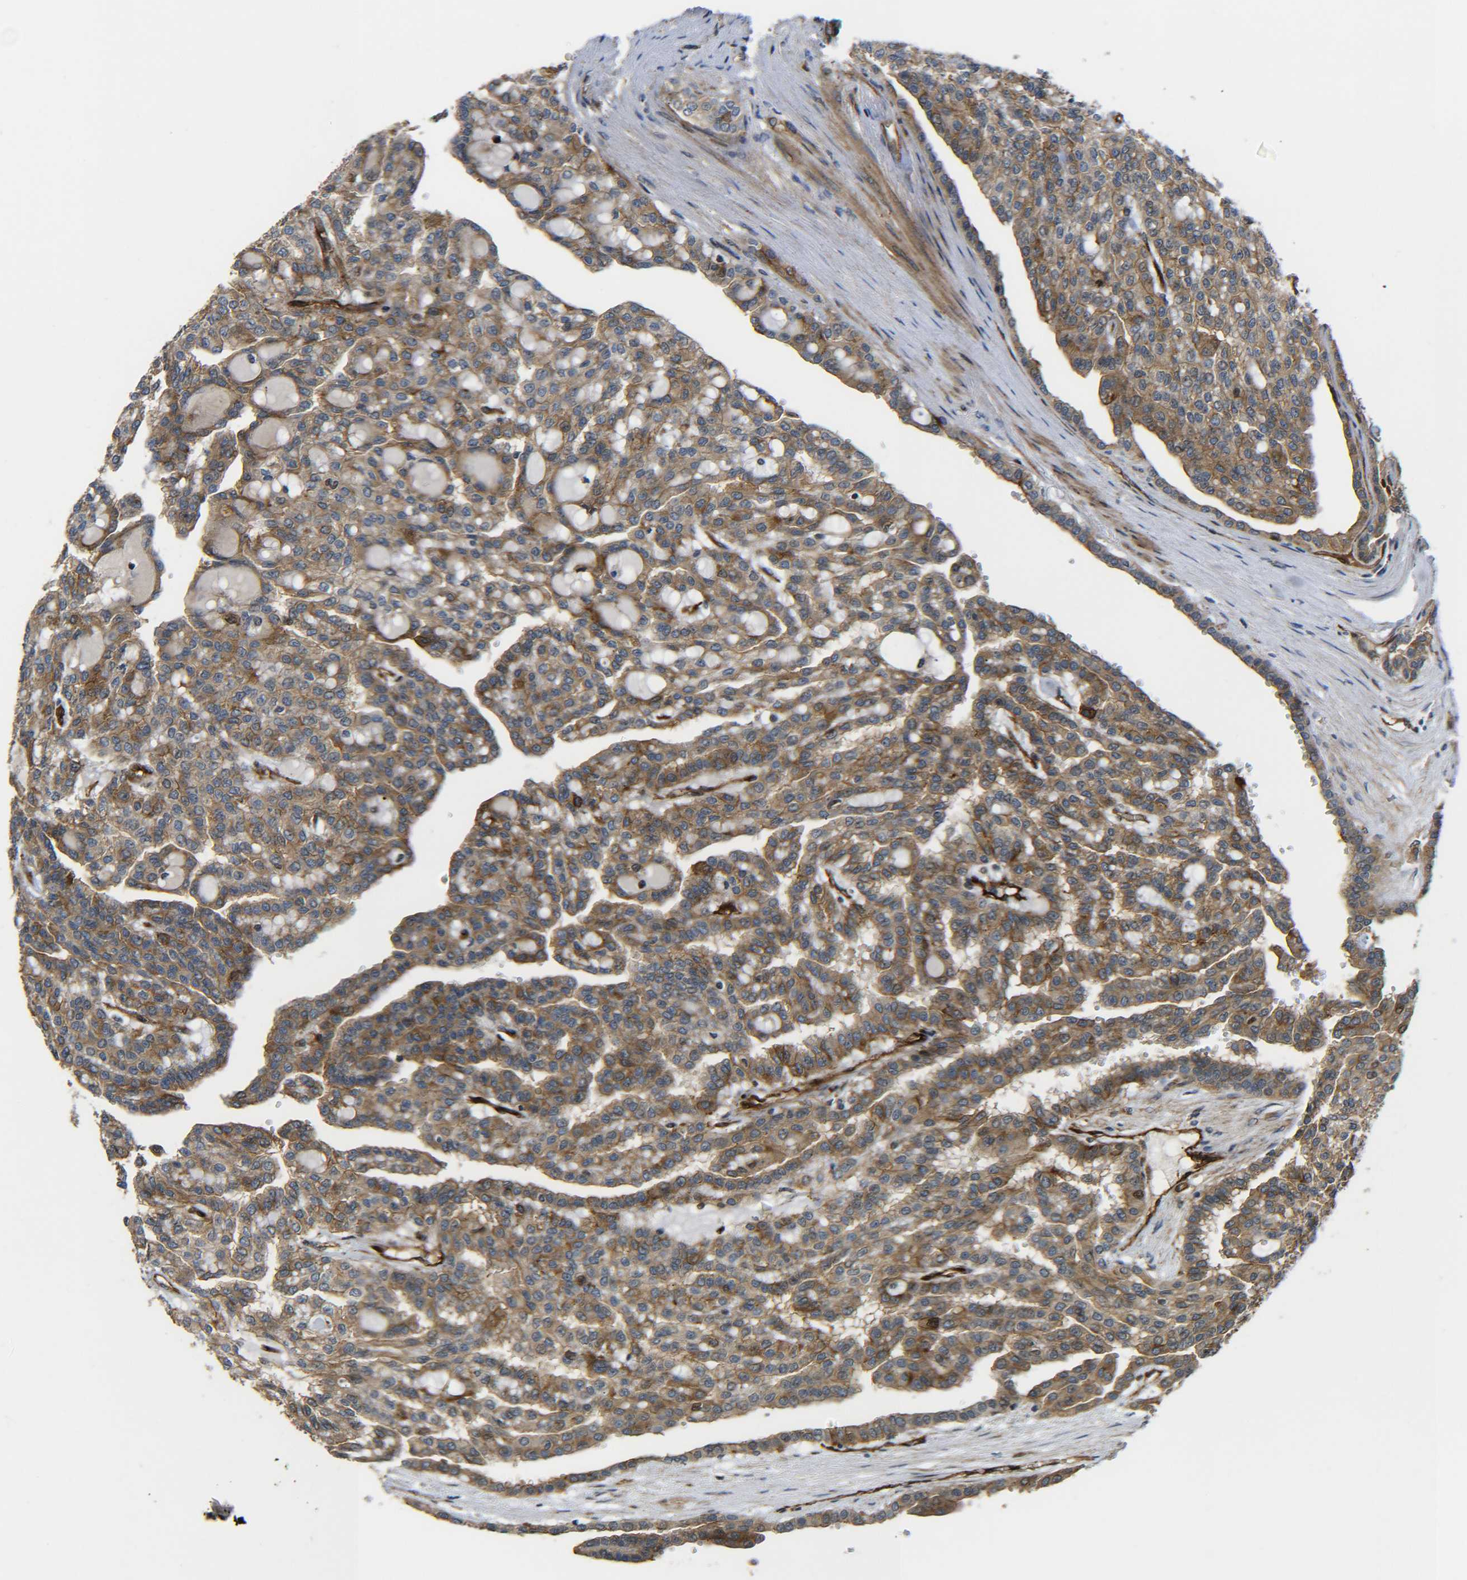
{"staining": {"intensity": "moderate", "quantity": ">75%", "location": "cytoplasmic/membranous"}, "tissue": "renal cancer", "cell_type": "Tumor cells", "image_type": "cancer", "snomed": [{"axis": "morphology", "description": "Adenocarcinoma, NOS"}, {"axis": "topography", "description": "Kidney"}], "caption": "Human renal cancer stained with a brown dye shows moderate cytoplasmic/membranous positive staining in about >75% of tumor cells.", "gene": "ECE1", "patient": {"sex": "male", "age": 63}}